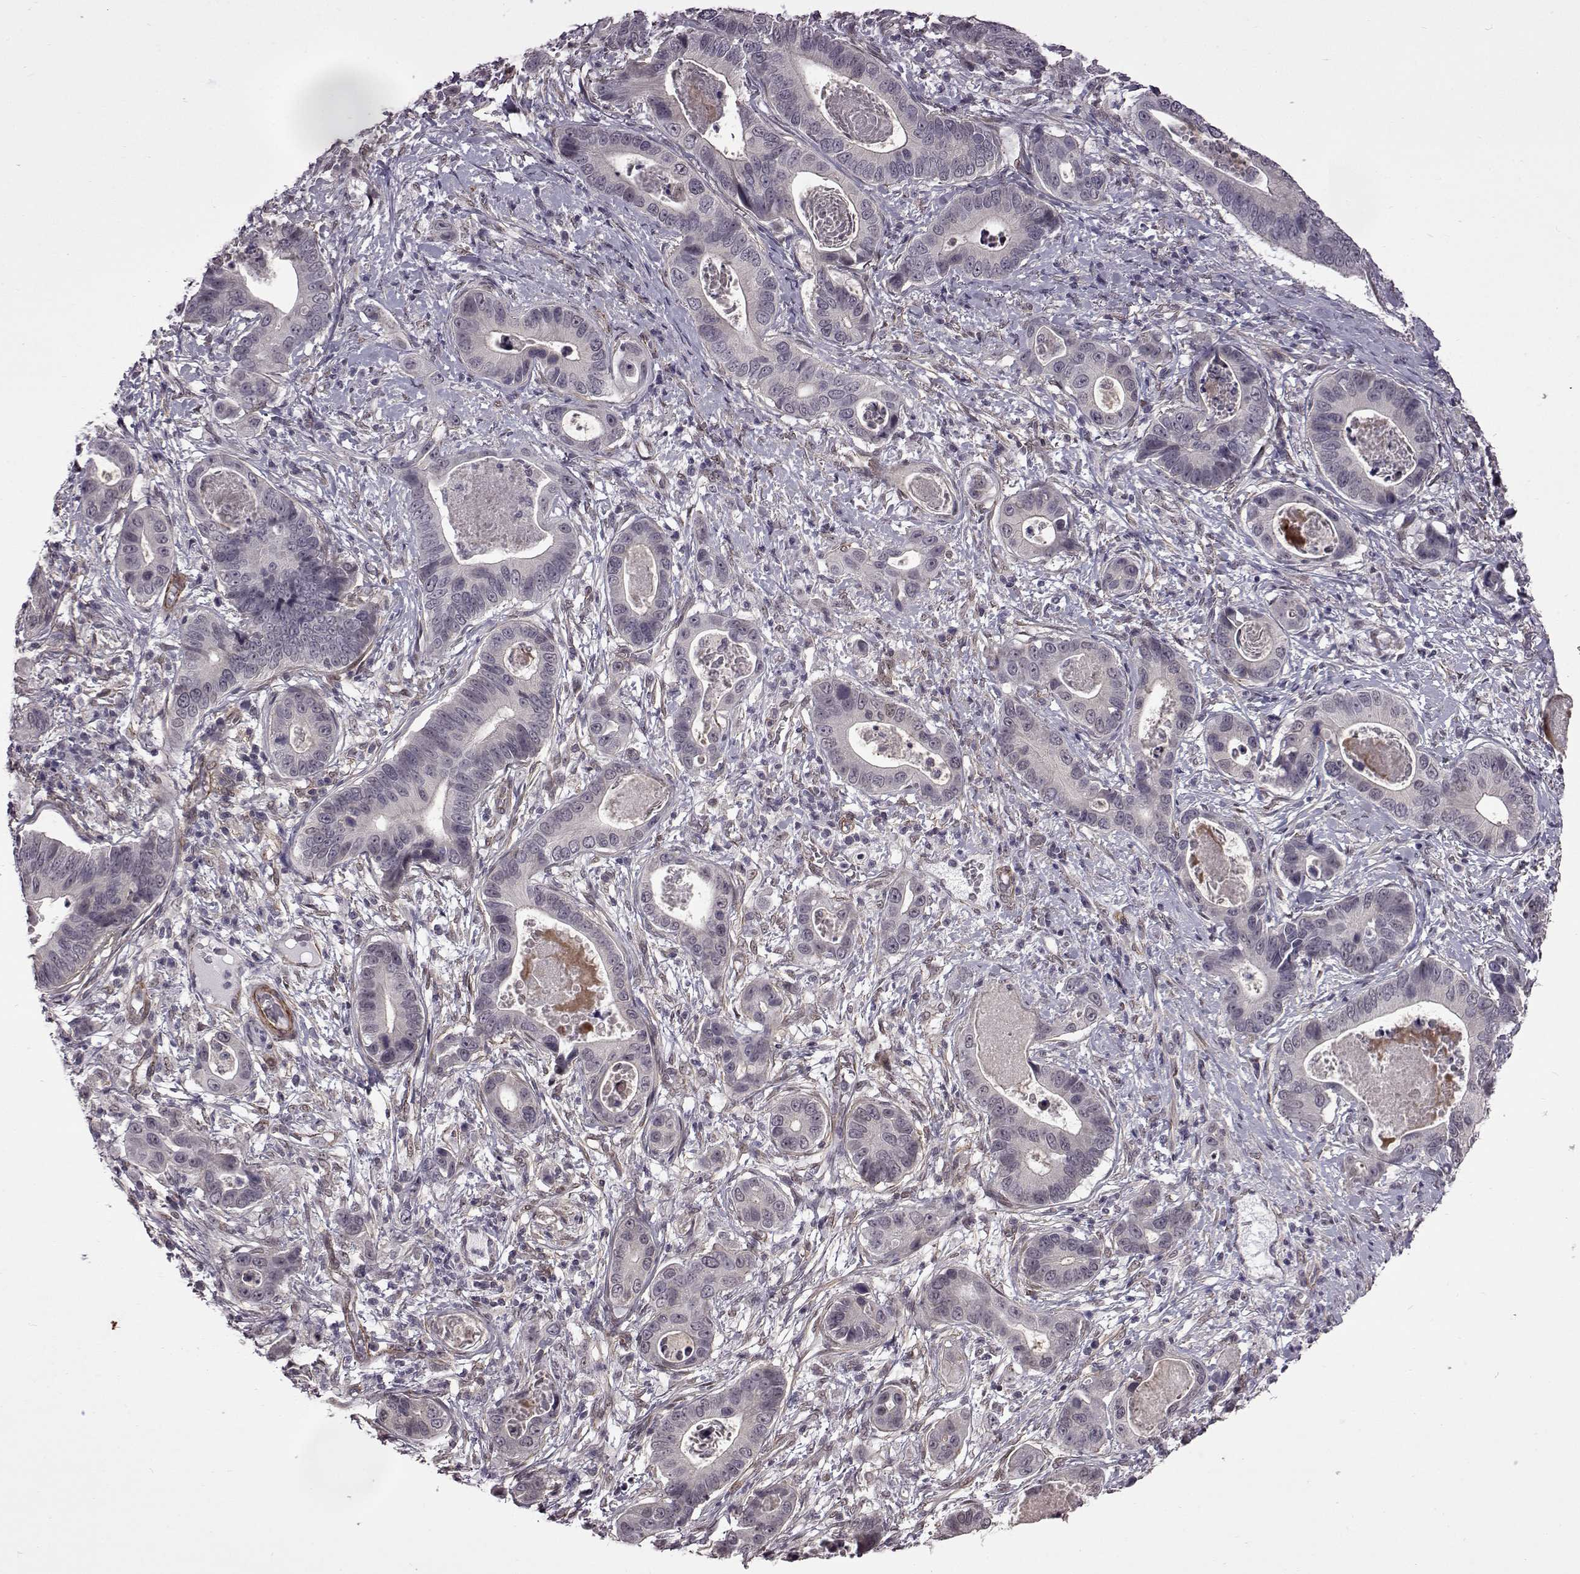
{"staining": {"intensity": "negative", "quantity": "none", "location": "none"}, "tissue": "stomach cancer", "cell_type": "Tumor cells", "image_type": "cancer", "snomed": [{"axis": "morphology", "description": "Adenocarcinoma, NOS"}, {"axis": "topography", "description": "Stomach"}], "caption": "Stomach adenocarcinoma was stained to show a protein in brown. There is no significant staining in tumor cells.", "gene": "SYNPO2", "patient": {"sex": "male", "age": 84}}